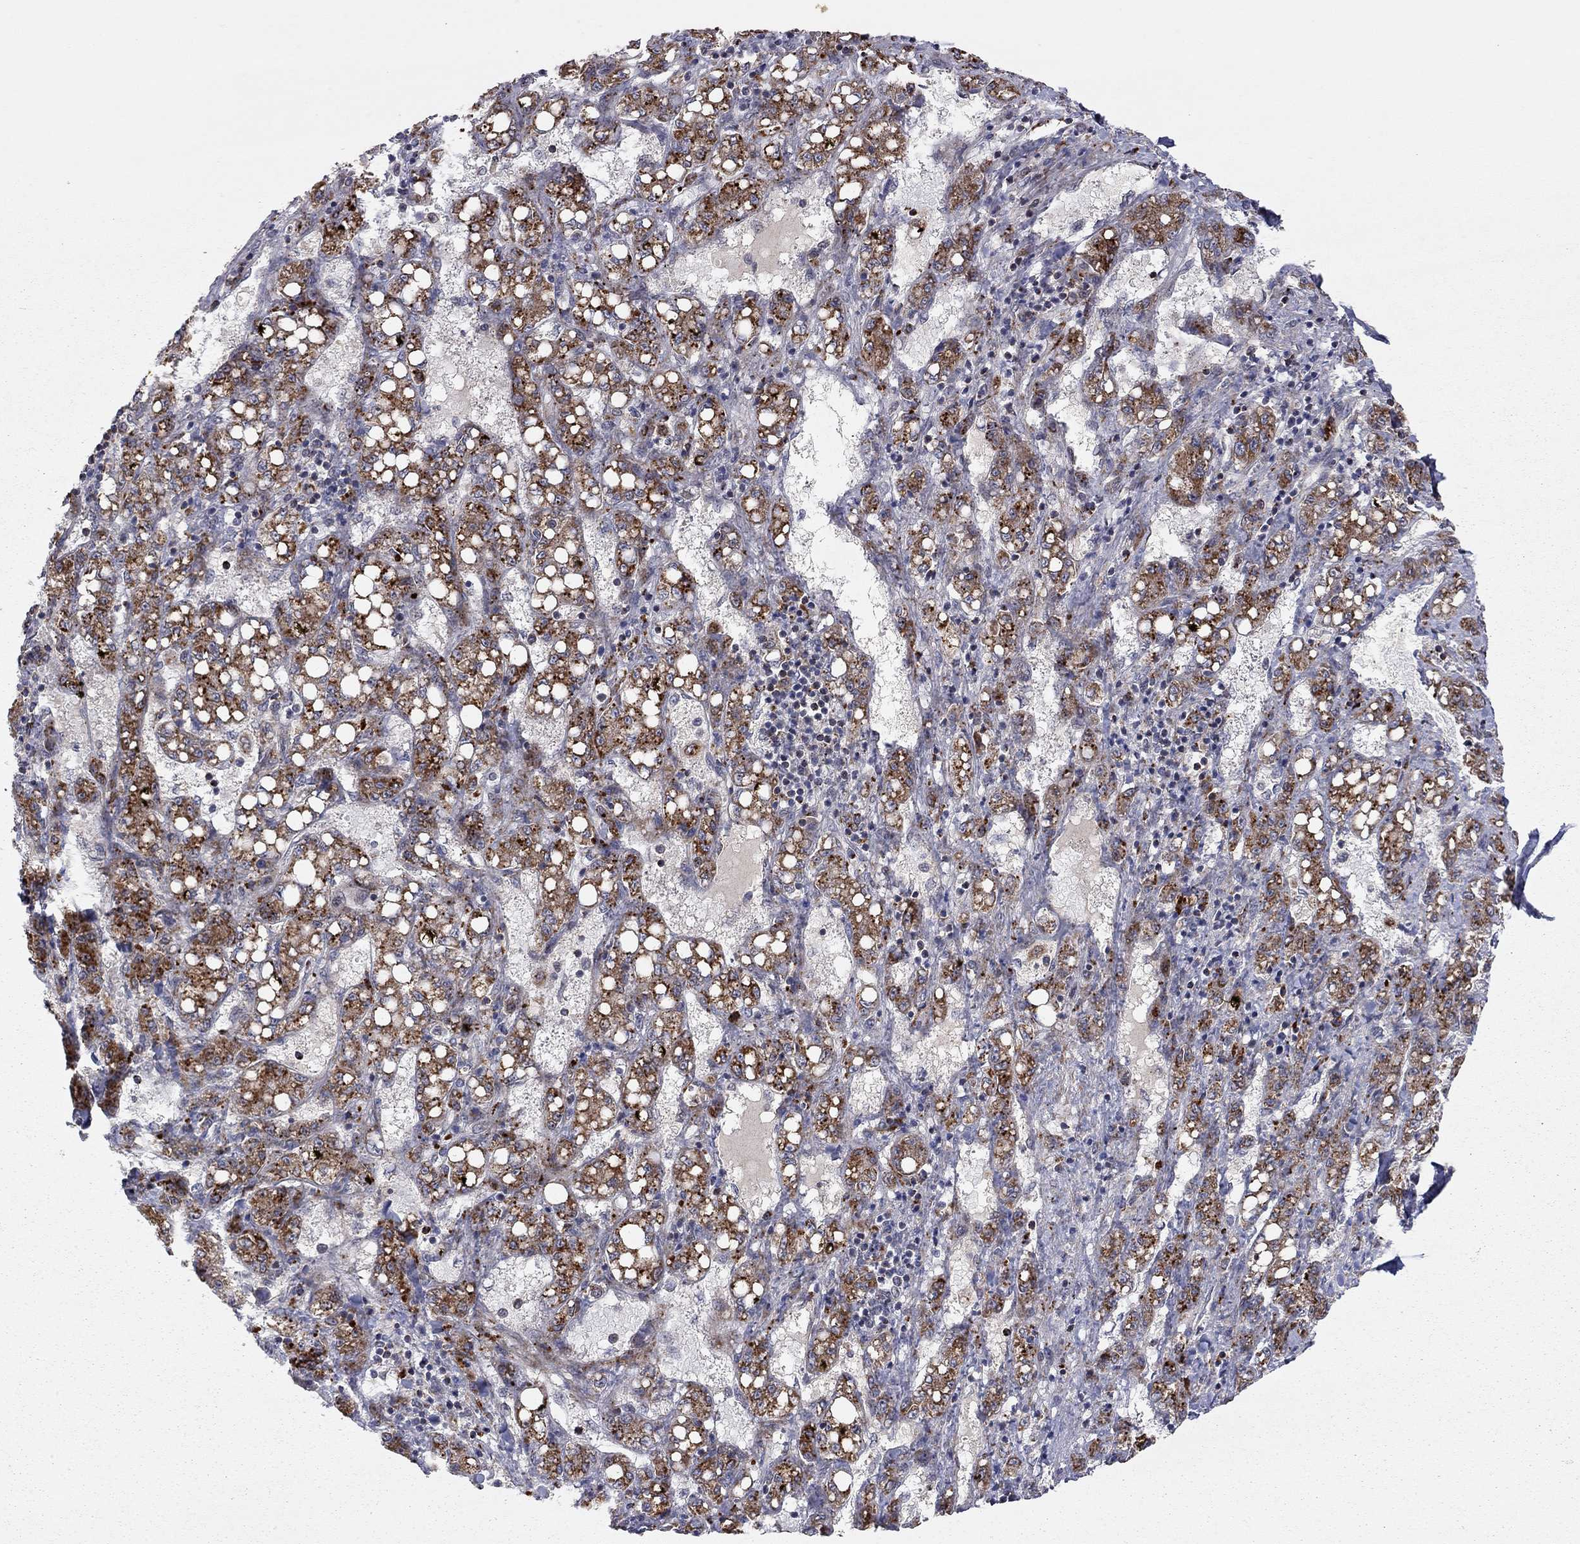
{"staining": {"intensity": "strong", "quantity": "25%-75%", "location": "cytoplasmic/membranous"}, "tissue": "liver cancer", "cell_type": "Tumor cells", "image_type": "cancer", "snomed": [{"axis": "morphology", "description": "Carcinoma, Hepatocellular, NOS"}, {"axis": "topography", "description": "Liver"}], "caption": "Immunohistochemical staining of liver hepatocellular carcinoma demonstrates high levels of strong cytoplasmic/membranous staining in about 25%-75% of tumor cells.", "gene": "IDS", "patient": {"sex": "female", "age": 65}}